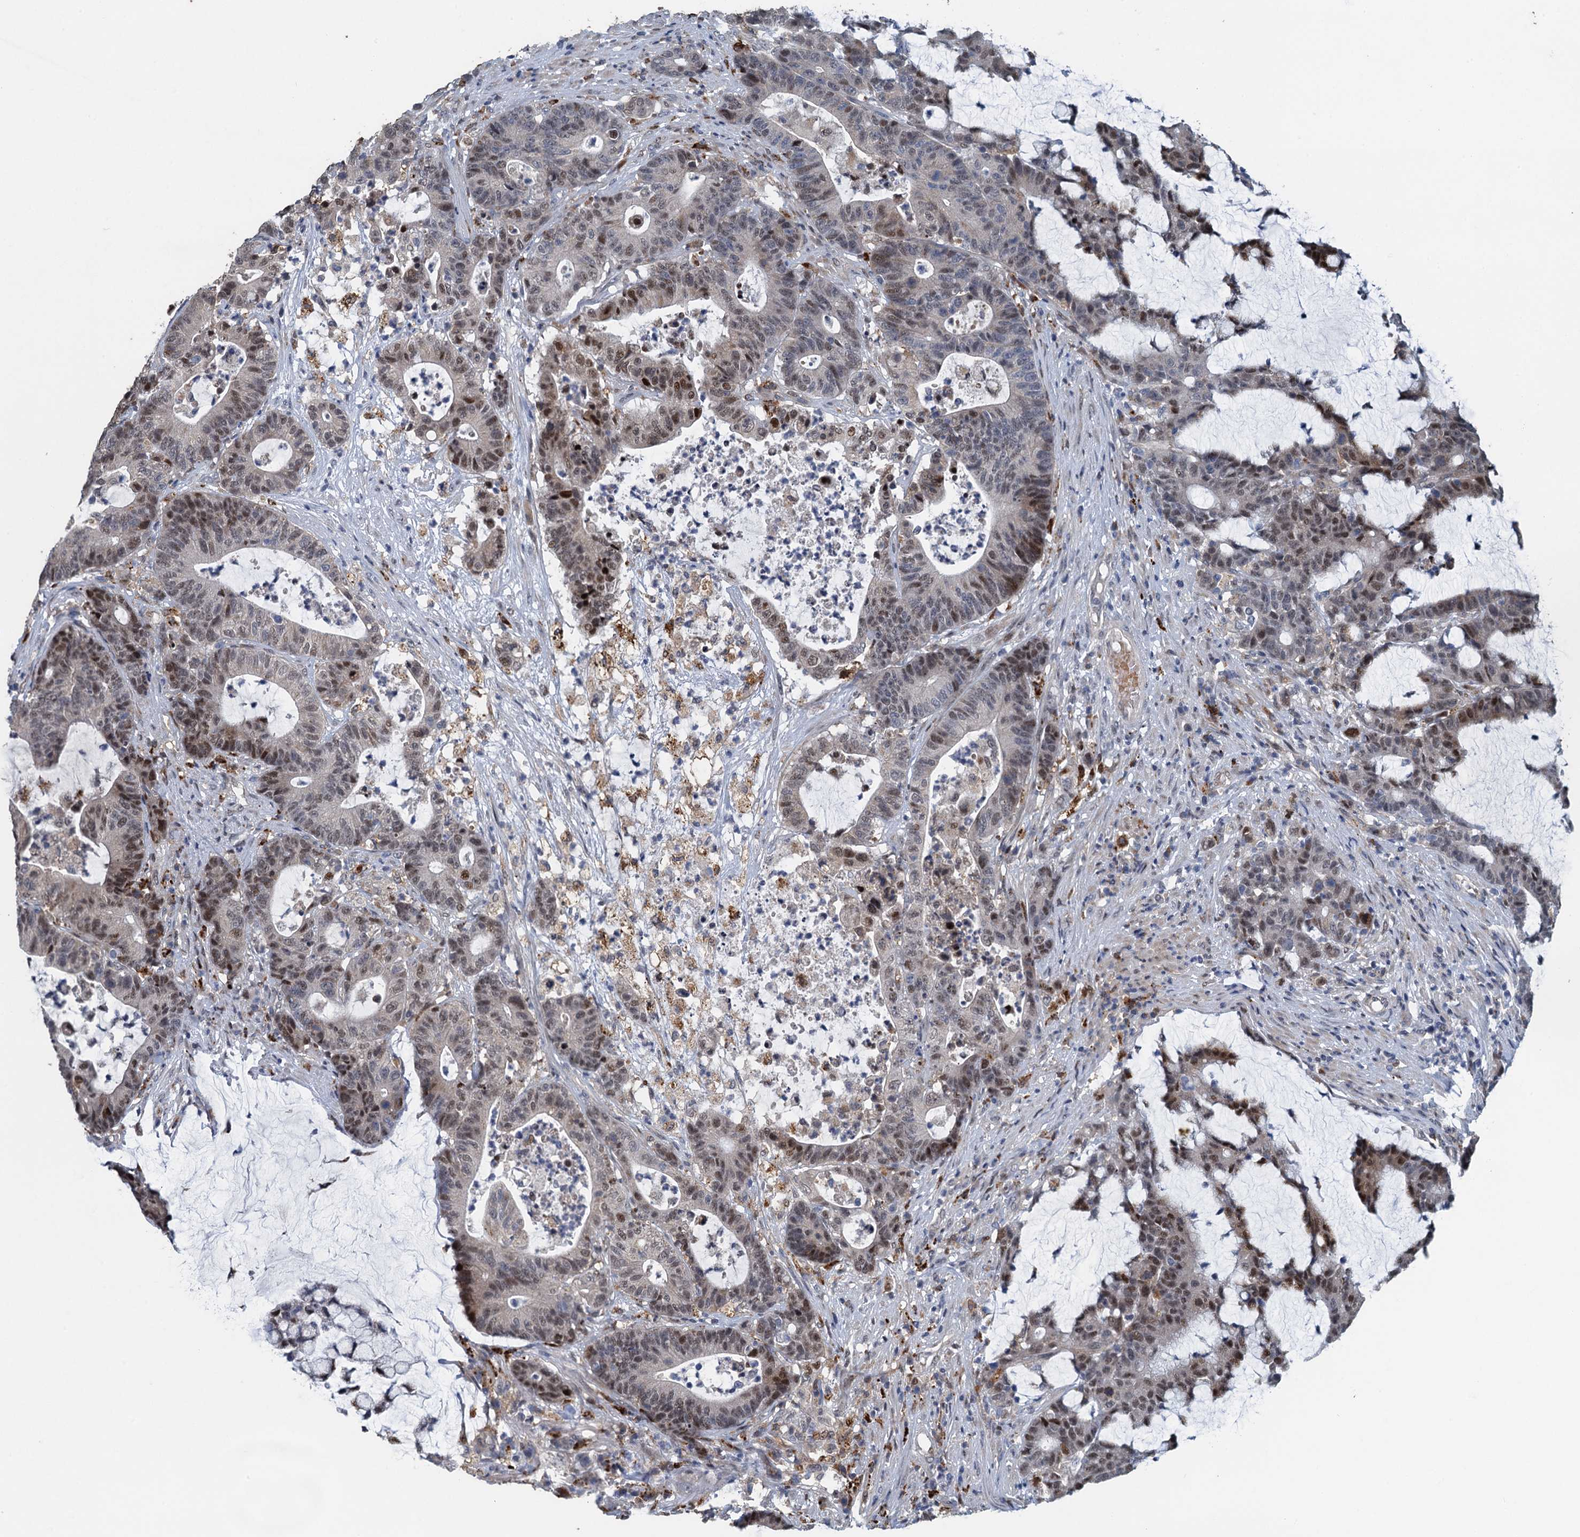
{"staining": {"intensity": "moderate", "quantity": "25%-75%", "location": "nuclear"}, "tissue": "colorectal cancer", "cell_type": "Tumor cells", "image_type": "cancer", "snomed": [{"axis": "morphology", "description": "Adenocarcinoma, NOS"}, {"axis": "topography", "description": "Colon"}], "caption": "DAB (3,3'-diaminobenzidine) immunohistochemical staining of colorectal cancer demonstrates moderate nuclear protein expression in approximately 25%-75% of tumor cells.", "gene": "AGRN", "patient": {"sex": "female", "age": 84}}